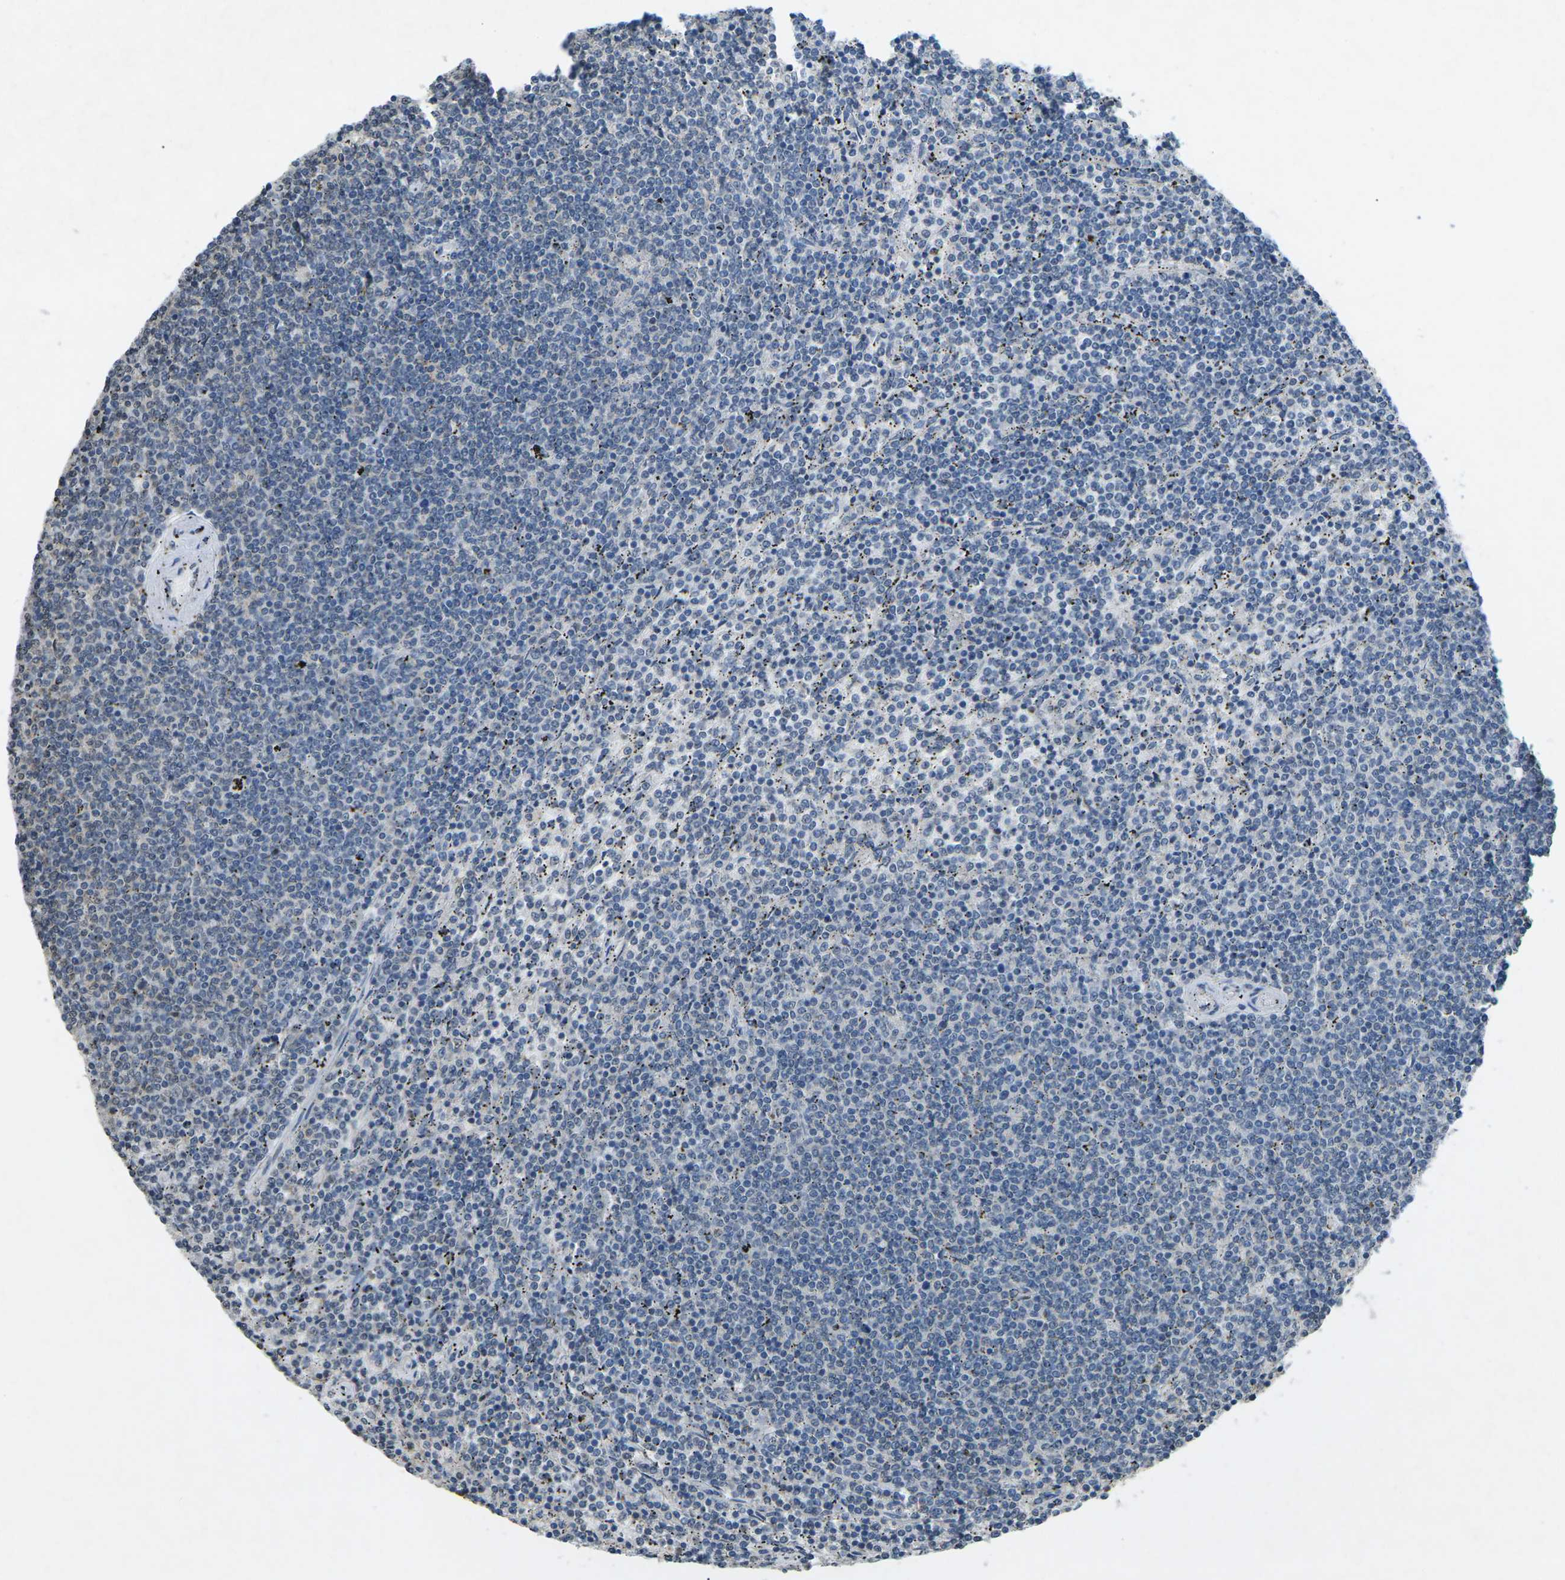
{"staining": {"intensity": "negative", "quantity": "none", "location": "none"}, "tissue": "lymphoma", "cell_type": "Tumor cells", "image_type": "cancer", "snomed": [{"axis": "morphology", "description": "Malignant lymphoma, non-Hodgkin's type, Low grade"}, {"axis": "topography", "description": "Spleen"}], "caption": "This is an immunohistochemistry micrograph of human lymphoma. There is no positivity in tumor cells.", "gene": "TFR2", "patient": {"sex": "female", "age": 50}}